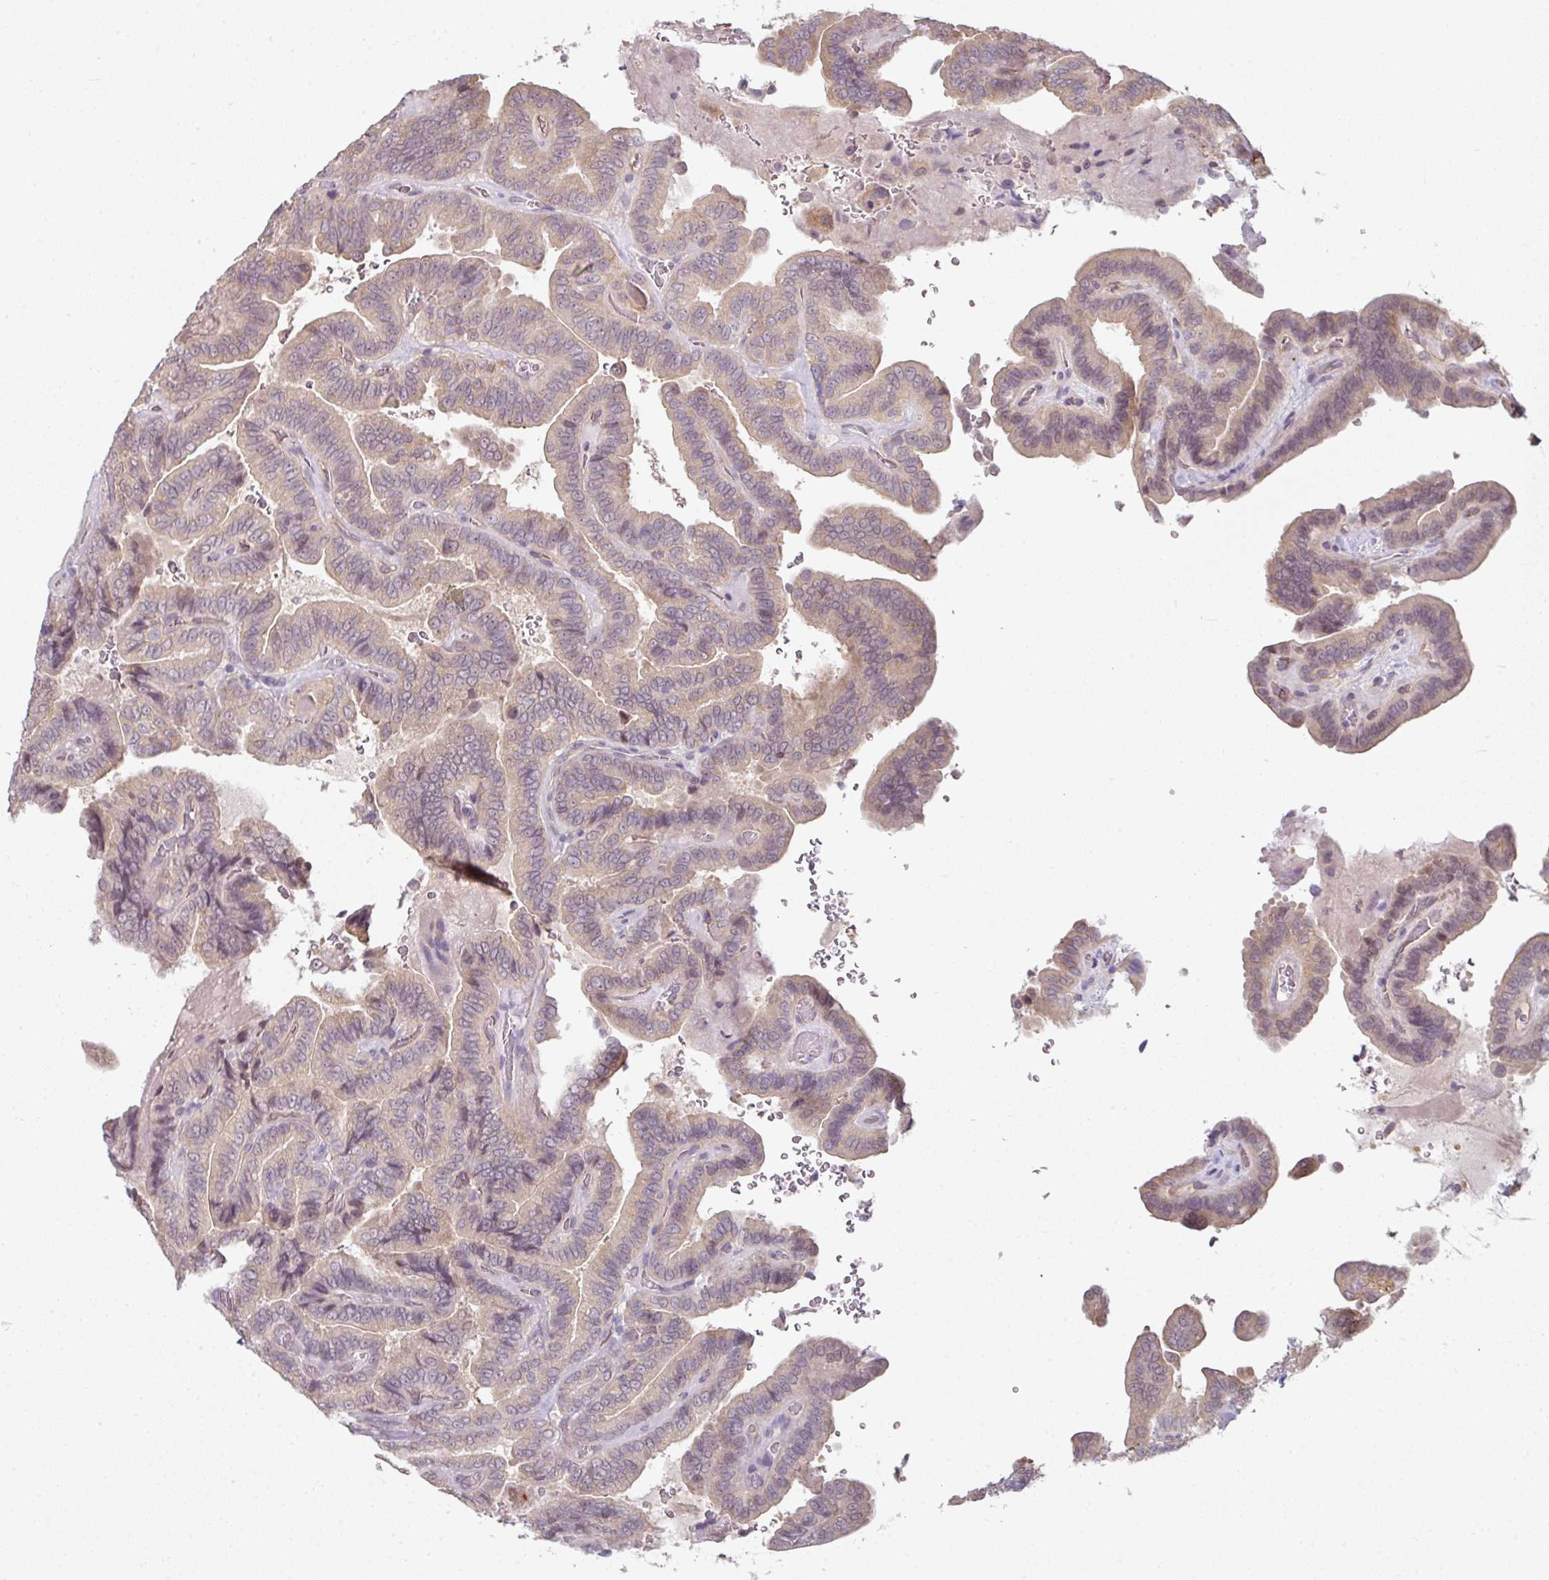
{"staining": {"intensity": "weak", "quantity": "<25%", "location": "cytoplasmic/membranous"}, "tissue": "thyroid cancer", "cell_type": "Tumor cells", "image_type": "cancer", "snomed": [{"axis": "morphology", "description": "Papillary adenocarcinoma, NOS"}, {"axis": "topography", "description": "Thyroid gland"}], "caption": "IHC of human thyroid cancer (papillary adenocarcinoma) shows no staining in tumor cells. (Stains: DAB (3,3'-diaminobenzidine) IHC with hematoxylin counter stain, Microscopy: brightfield microscopy at high magnification).", "gene": "C19orf33", "patient": {"sex": "male", "age": 61}}